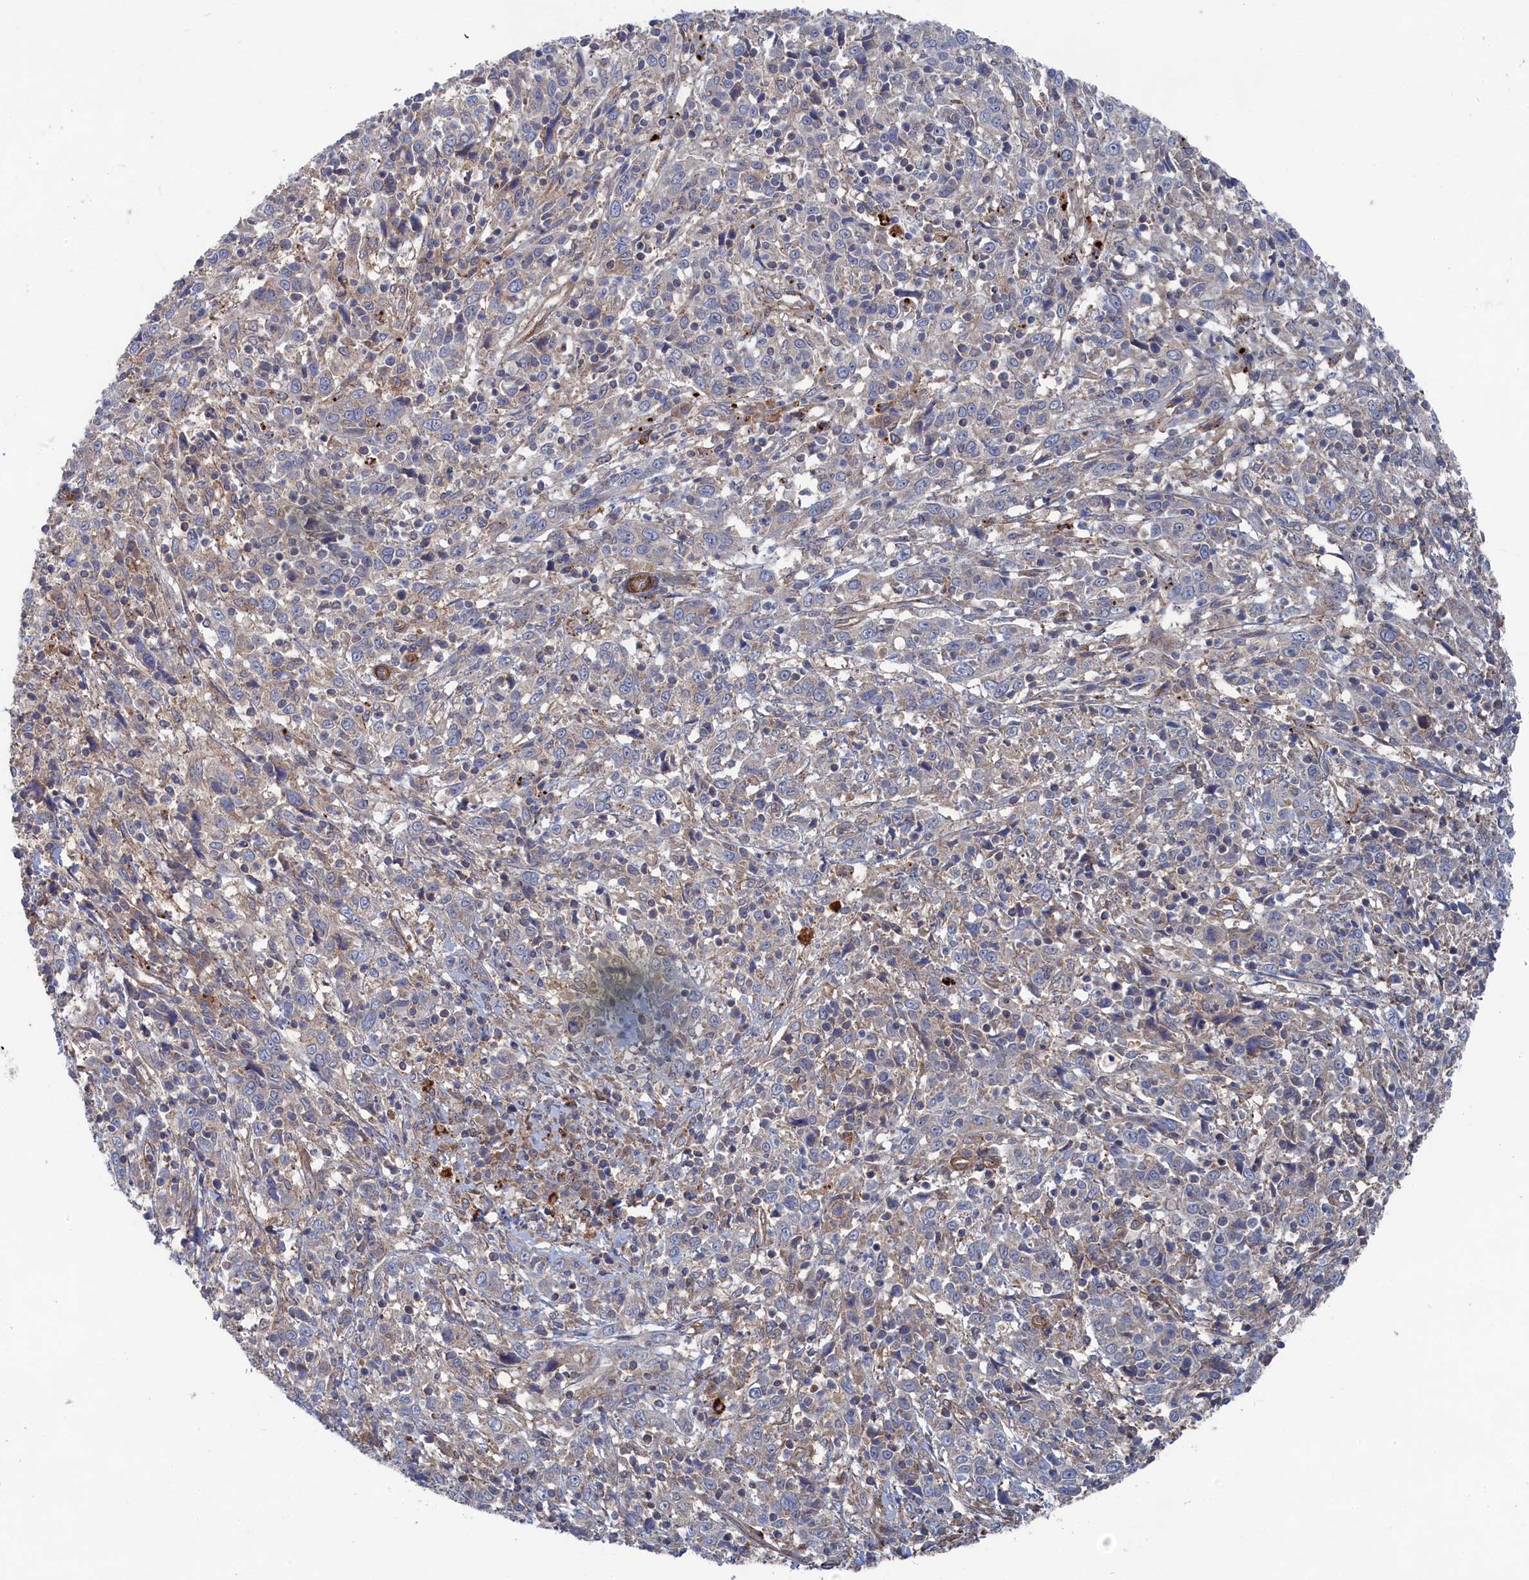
{"staining": {"intensity": "weak", "quantity": "<25%", "location": "cytoplasmic/membranous"}, "tissue": "cervical cancer", "cell_type": "Tumor cells", "image_type": "cancer", "snomed": [{"axis": "morphology", "description": "Squamous cell carcinoma, NOS"}, {"axis": "topography", "description": "Cervix"}], "caption": "Protein analysis of cervical squamous cell carcinoma displays no significant staining in tumor cells.", "gene": "FILIP1L", "patient": {"sex": "female", "age": 46}}